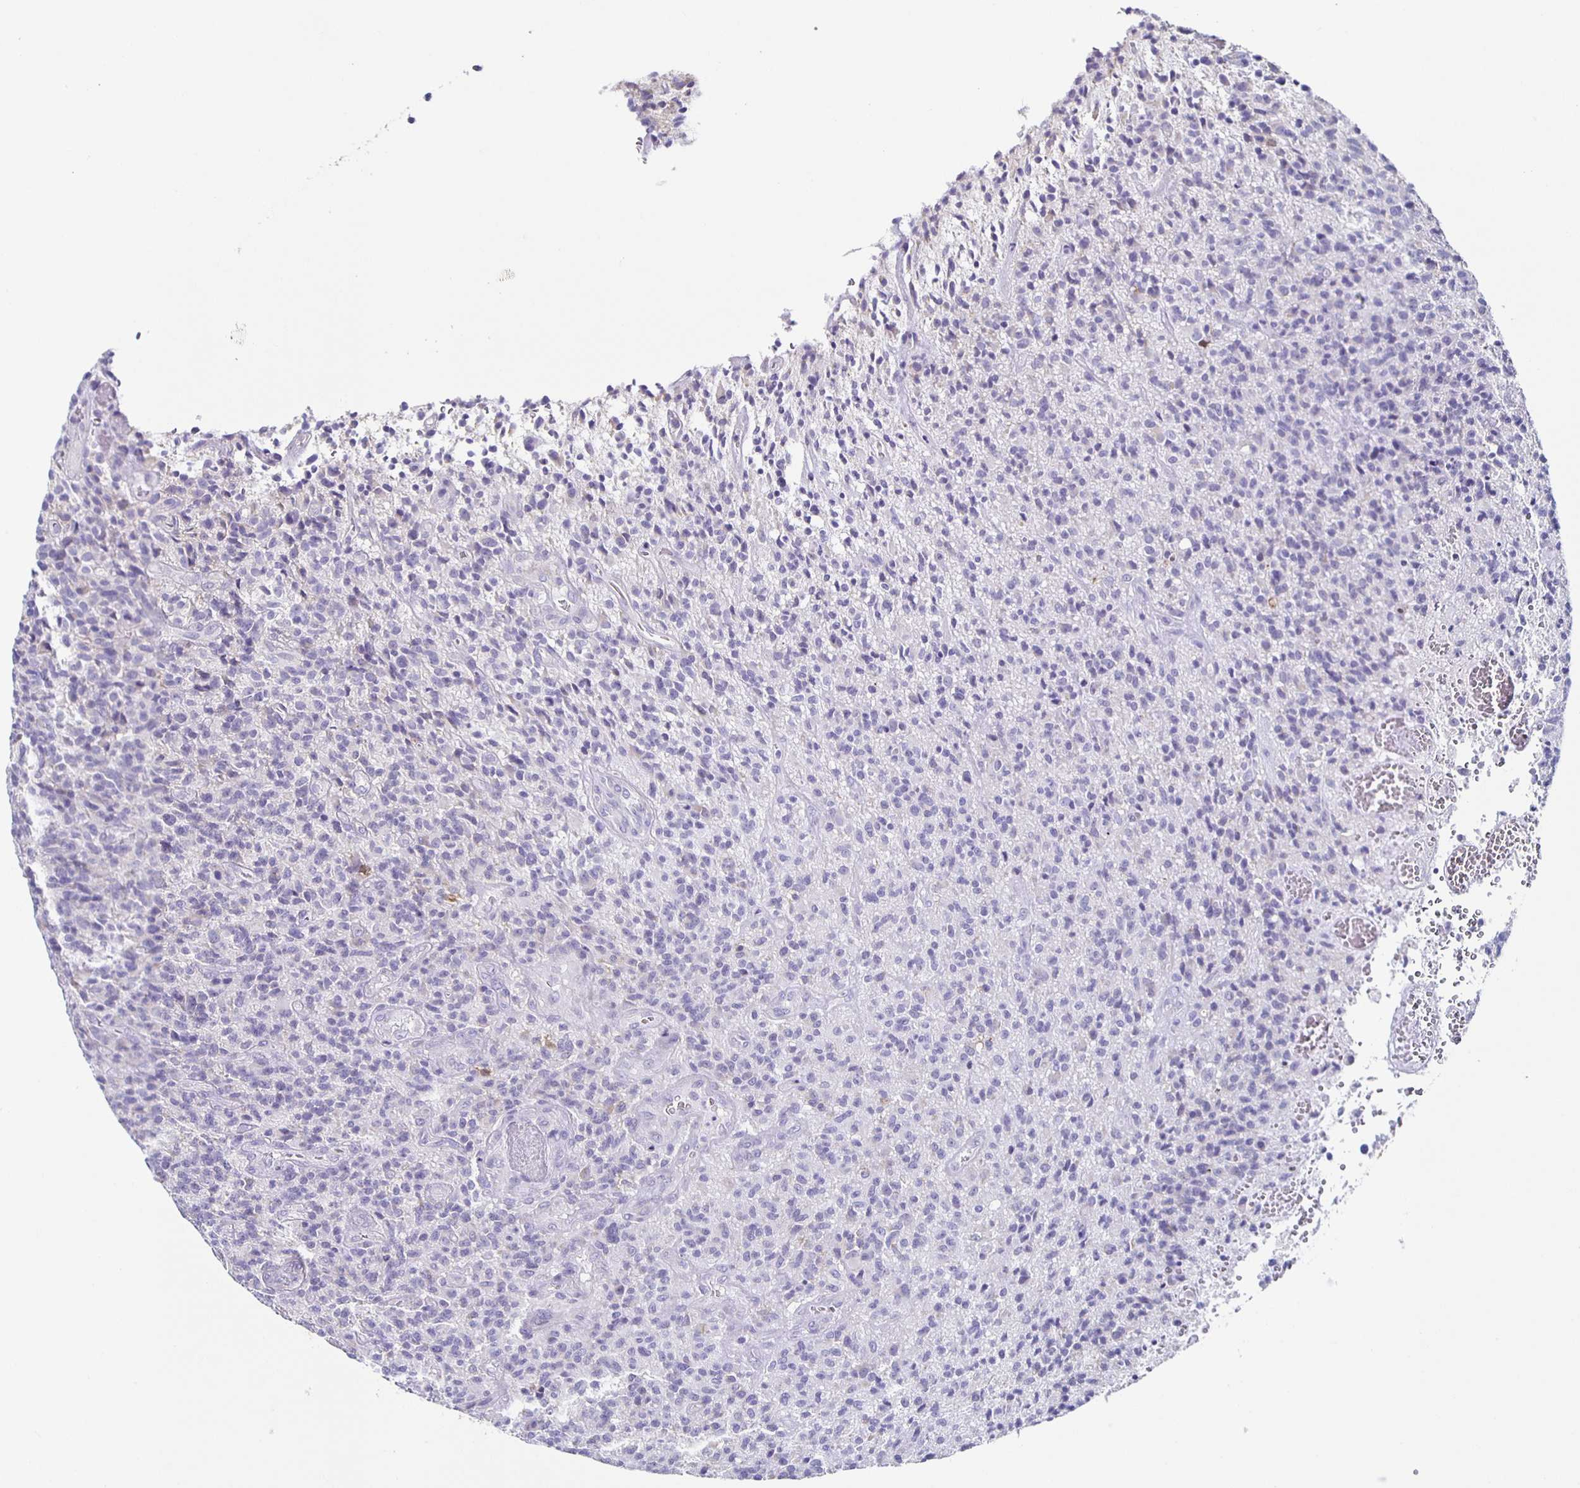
{"staining": {"intensity": "negative", "quantity": "none", "location": "none"}, "tissue": "glioma", "cell_type": "Tumor cells", "image_type": "cancer", "snomed": [{"axis": "morphology", "description": "Glioma, malignant, High grade"}, {"axis": "topography", "description": "Brain"}], "caption": "Malignant high-grade glioma stained for a protein using immunohistochemistry (IHC) shows no positivity tumor cells.", "gene": "TPPP", "patient": {"sex": "male", "age": 76}}